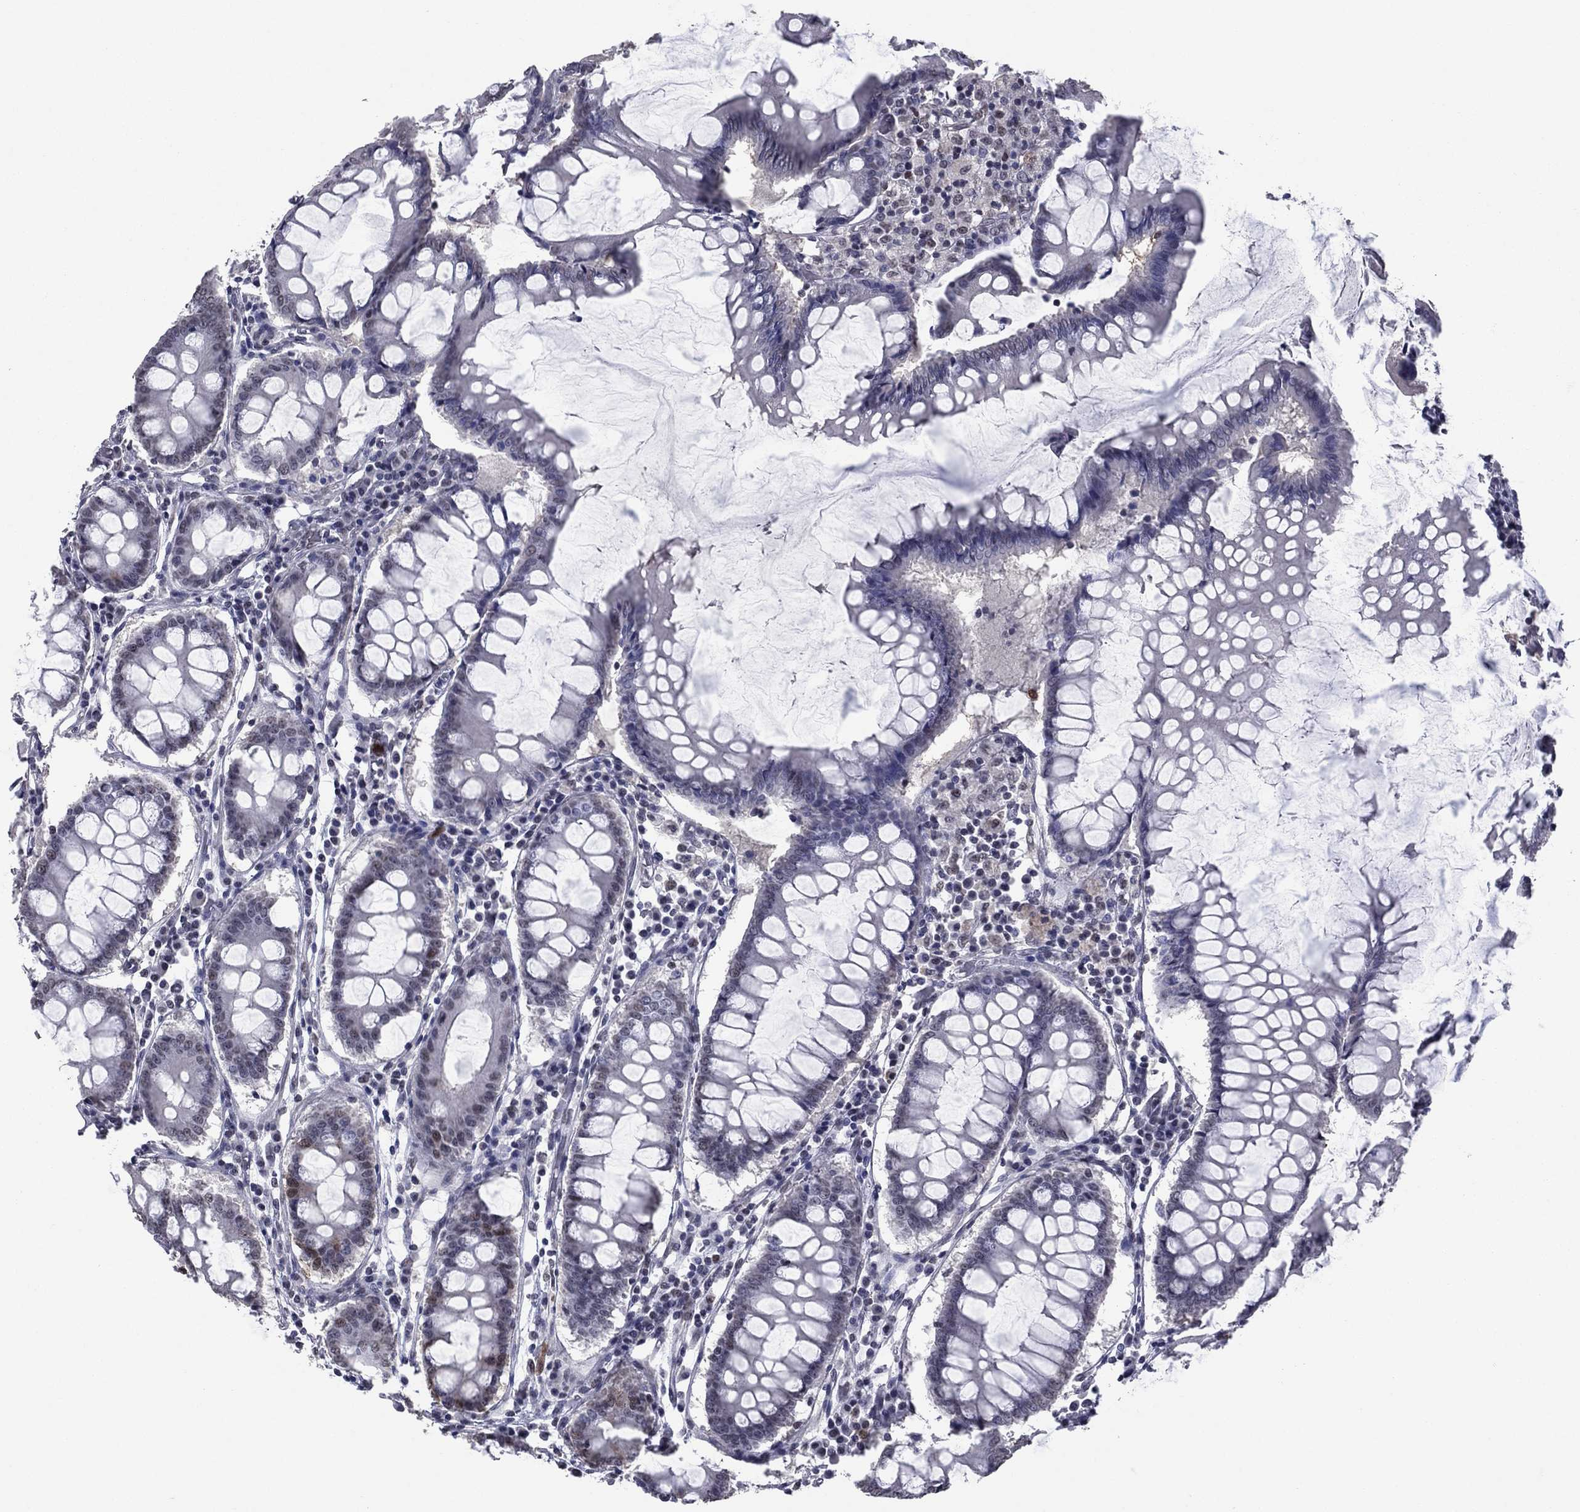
{"staining": {"intensity": "moderate", "quantity": "<25%", "location": "nuclear"}, "tissue": "colorectal cancer", "cell_type": "Tumor cells", "image_type": "cancer", "snomed": [{"axis": "morphology", "description": "Adenocarcinoma, NOS"}, {"axis": "topography", "description": "Colon"}], "caption": "Human colorectal cancer (adenocarcinoma) stained with a protein marker reveals moderate staining in tumor cells.", "gene": "TYMS", "patient": {"sex": "female", "age": 82}}